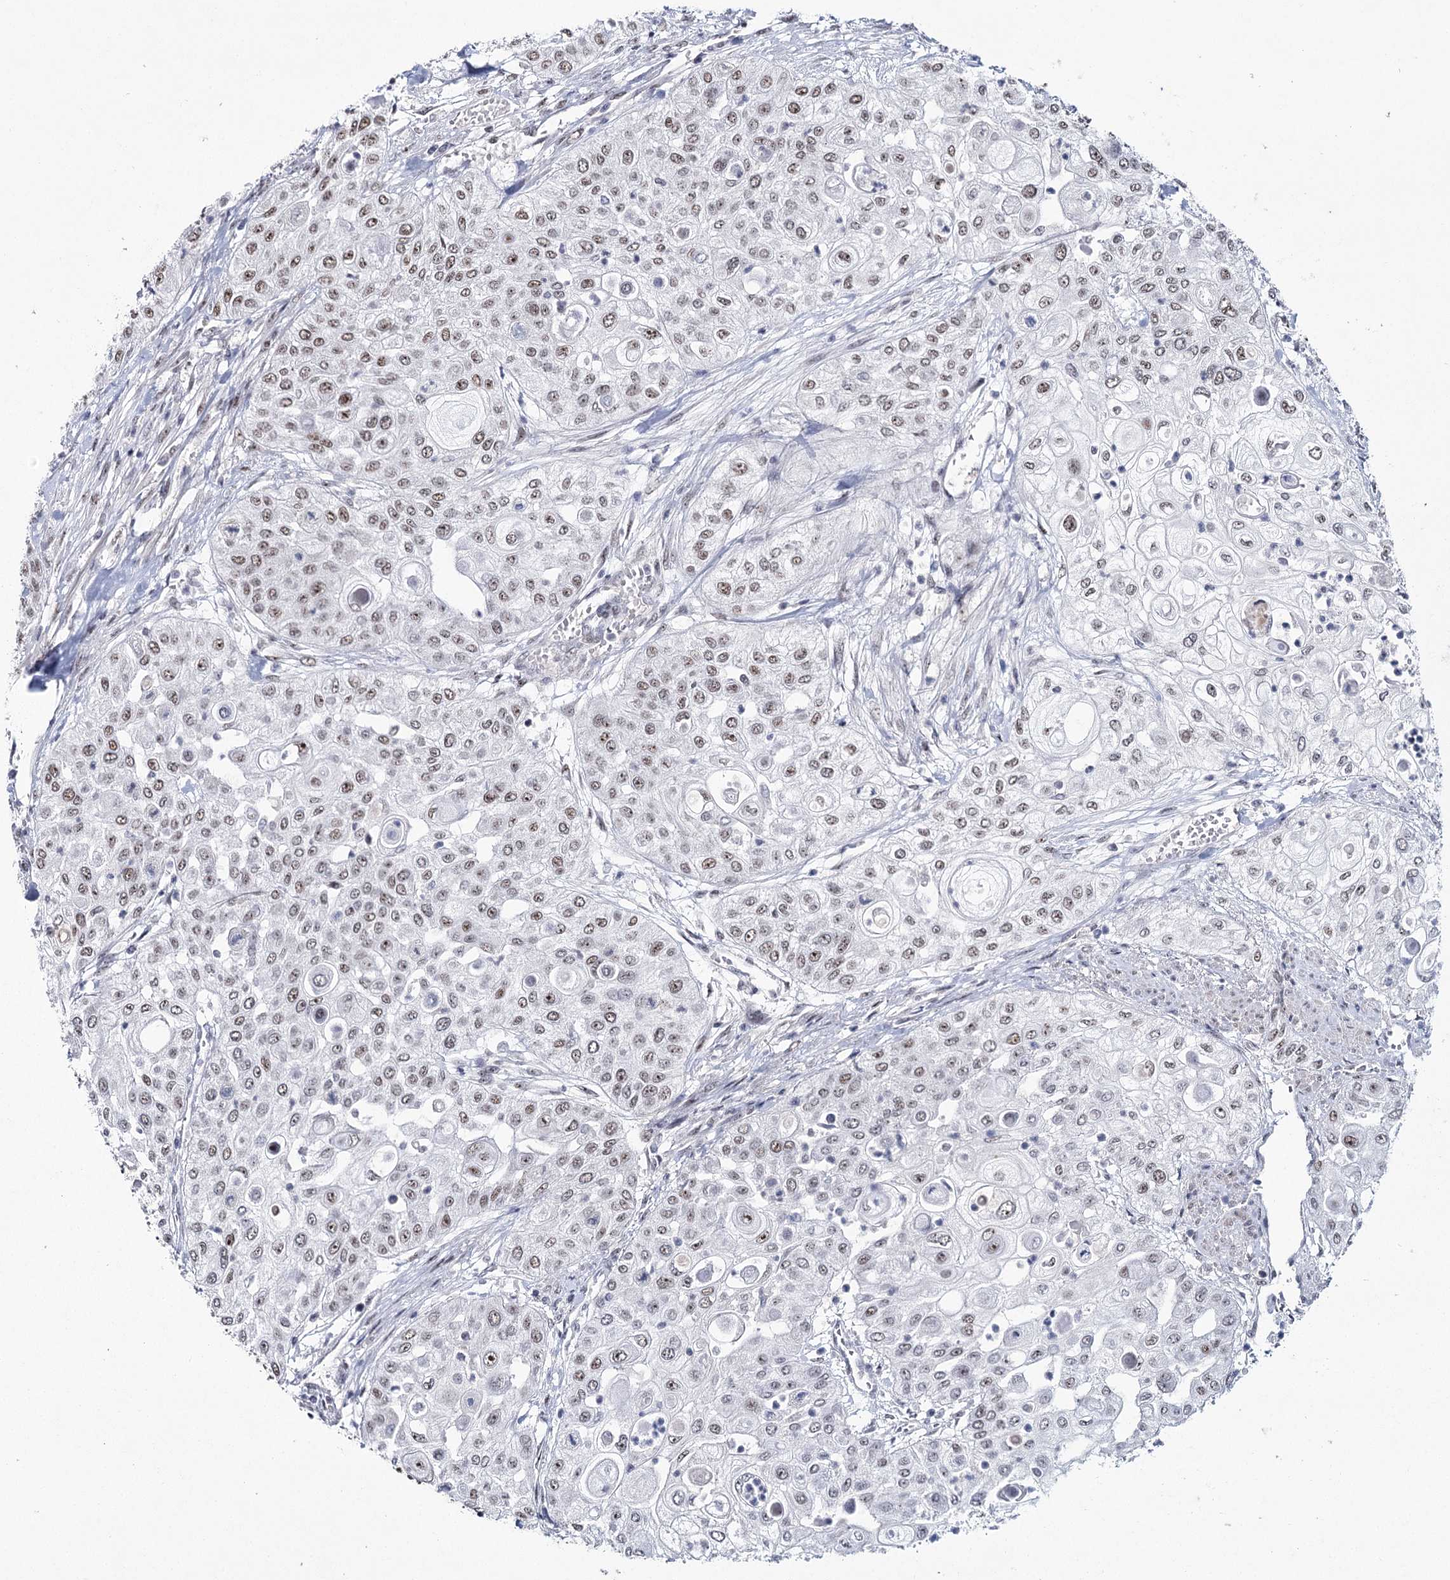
{"staining": {"intensity": "moderate", "quantity": ">75%", "location": "nuclear"}, "tissue": "urothelial cancer", "cell_type": "Tumor cells", "image_type": "cancer", "snomed": [{"axis": "morphology", "description": "Urothelial carcinoma, High grade"}, {"axis": "topography", "description": "Urinary bladder"}], "caption": "Urothelial cancer tissue reveals moderate nuclear positivity in approximately >75% of tumor cells The protein is stained brown, and the nuclei are stained in blue (DAB (3,3'-diaminobenzidine) IHC with brightfield microscopy, high magnification).", "gene": "SCAF8", "patient": {"sex": "female", "age": 79}}